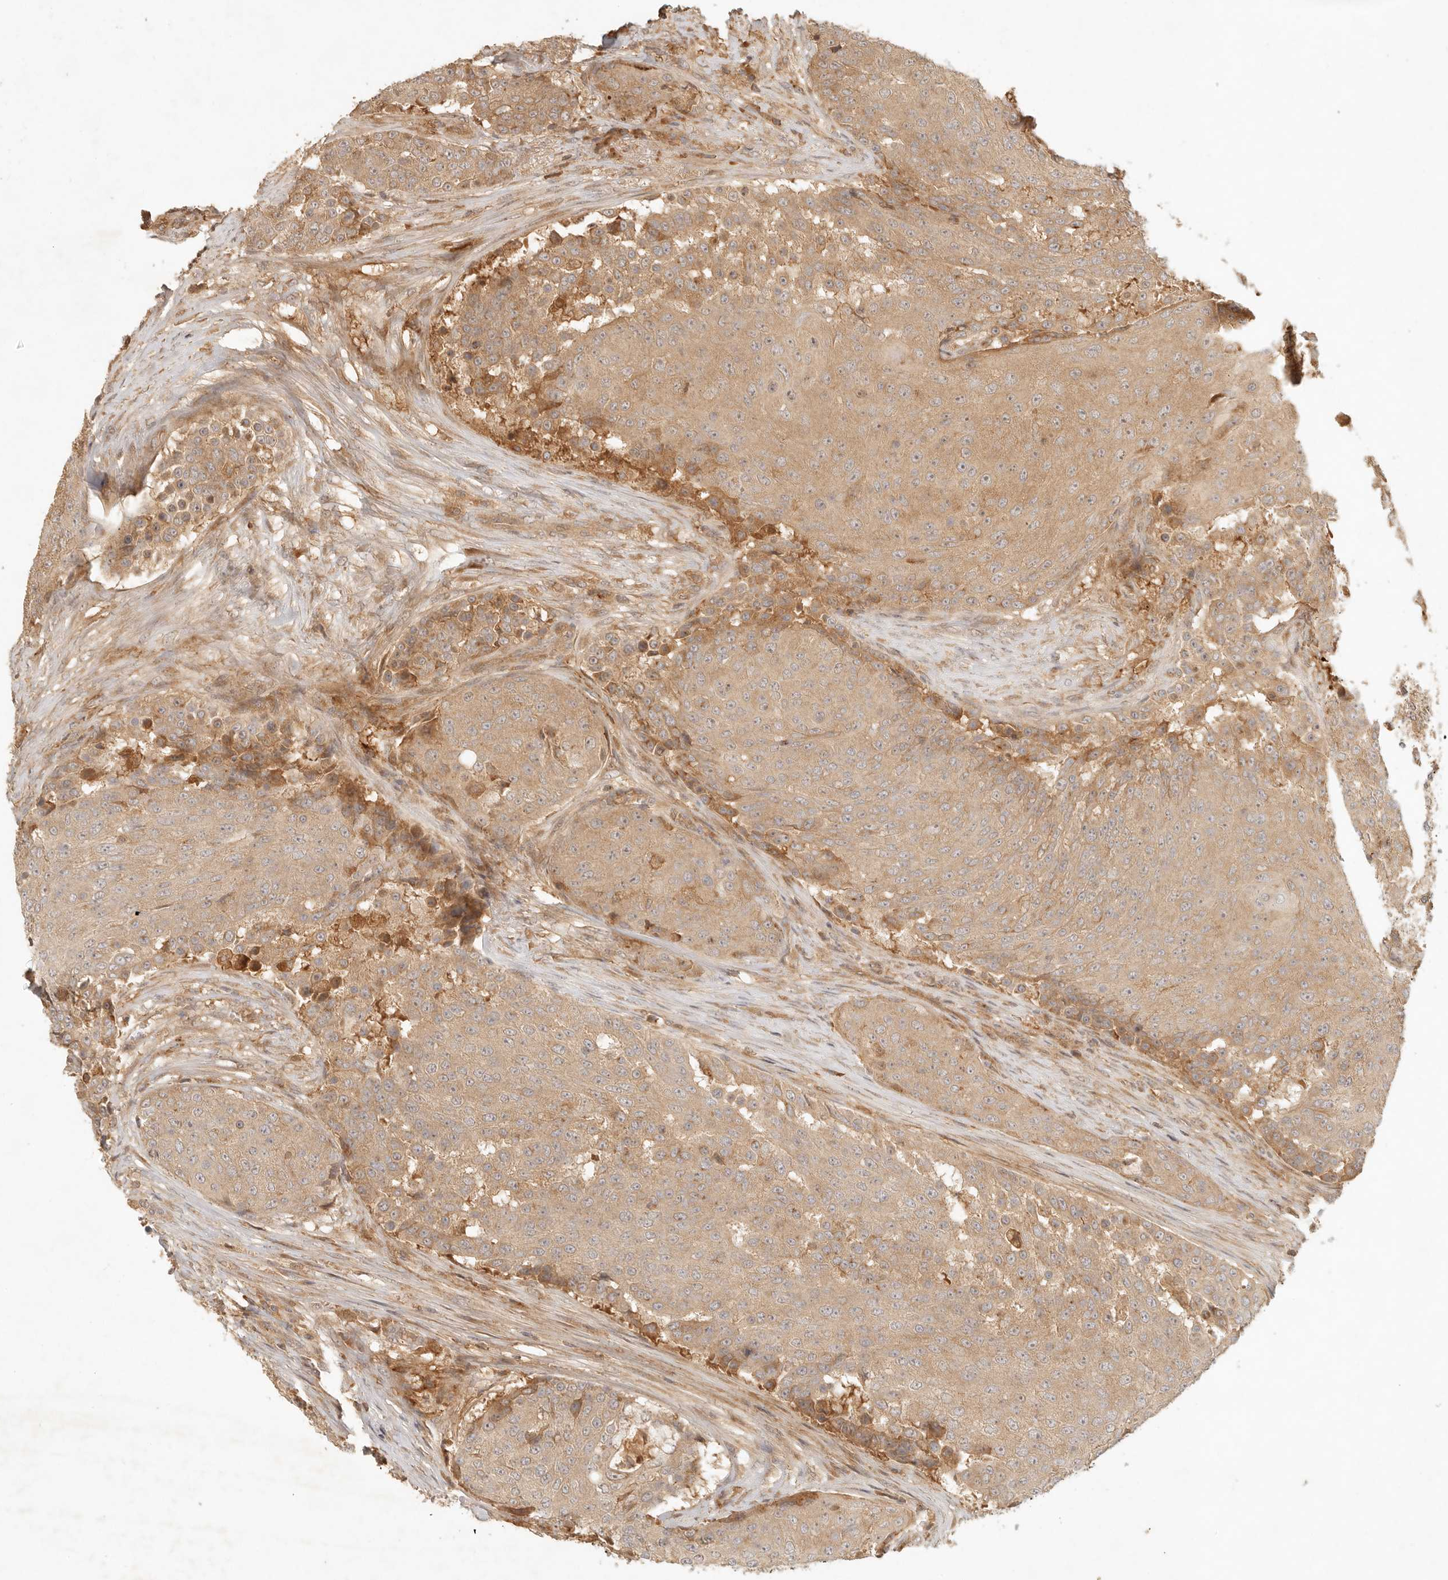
{"staining": {"intensity": "moderate", "quantity": ">75%", "location": "cytoplasmic/membranous"}, "tissue": "urothelial cancer", "cell_type": "Tumor cells", "image_type": "cancer", "snomed": [{"axis": "morphology", "description": "Urothelial carcinoma, High grade"}, {"axis": "topography", "description": "Urinary bladder"}], "caption": "This micrograph demonstrates high-grade urothelial carcinoma stained with immunohistochemistry to label a protein in brown. The cytoplasmic/membranous of tumor cells show moderate positivity for the protein. Nuclei are counter-stained blue.", "gene": "ANKRD61", "patient": {"sex": "female", "age": 63}}